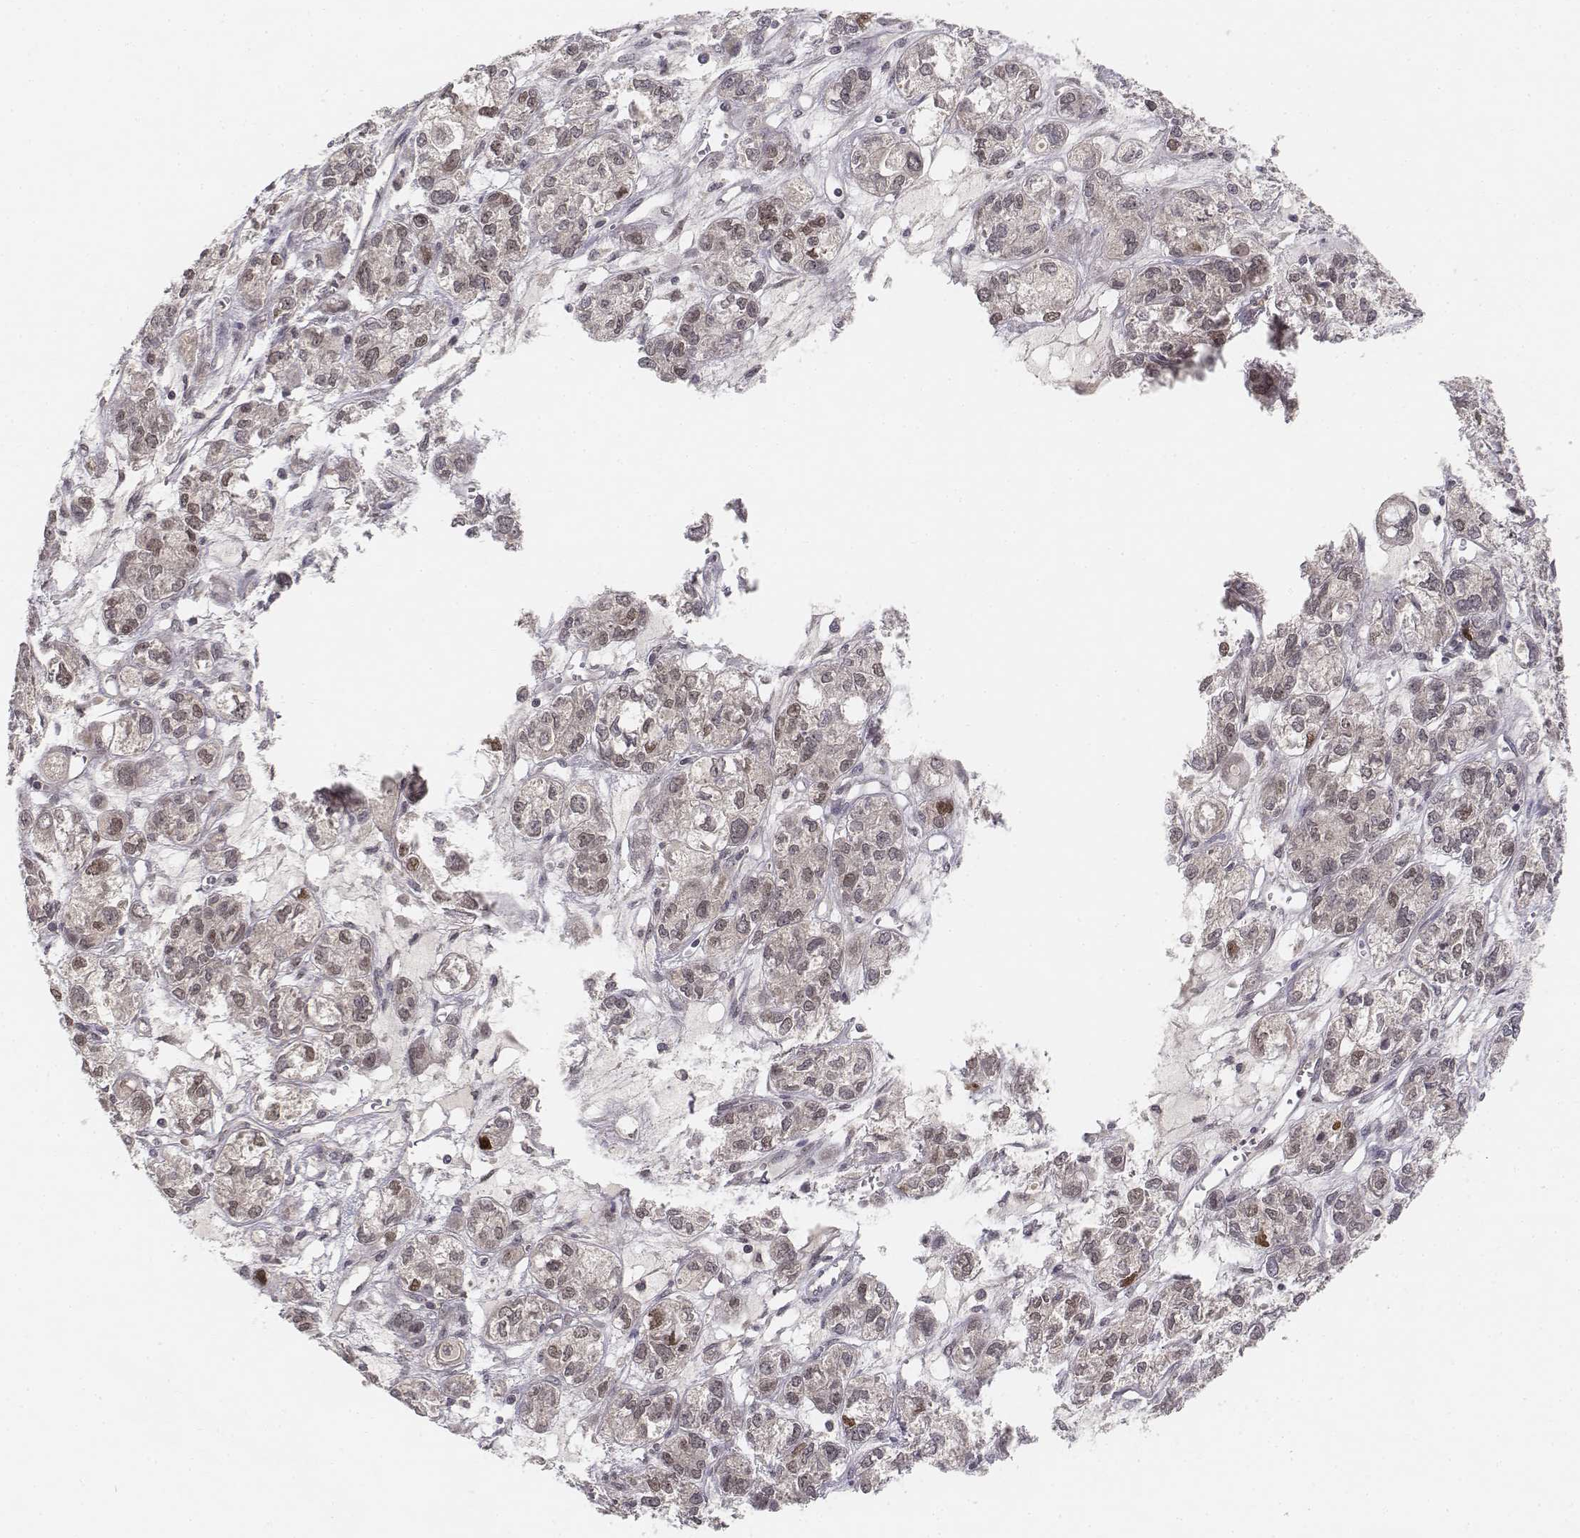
{"staining": {"intensity": "negative", "quantity": "none", "location": "none"}, "tissue": "ovarian cancer", "cell_type": "Tumor cells", "image_type": "cancer", "snomed": [{"axis": "morphology", "description": "Carcinoma, endometroid"}, {"axis": "topography", "description": "Ovary"}], "caption": "This micrograph is of endometroid carcinoma (ovarian) stained with immunohistochemistry (IHC) to label a protein in brown with the nuclei are counter-stained blue. There is no expression in tumor cells.", "gene": "FANCD2", "patient": {"sex": "female", "age": 64}}